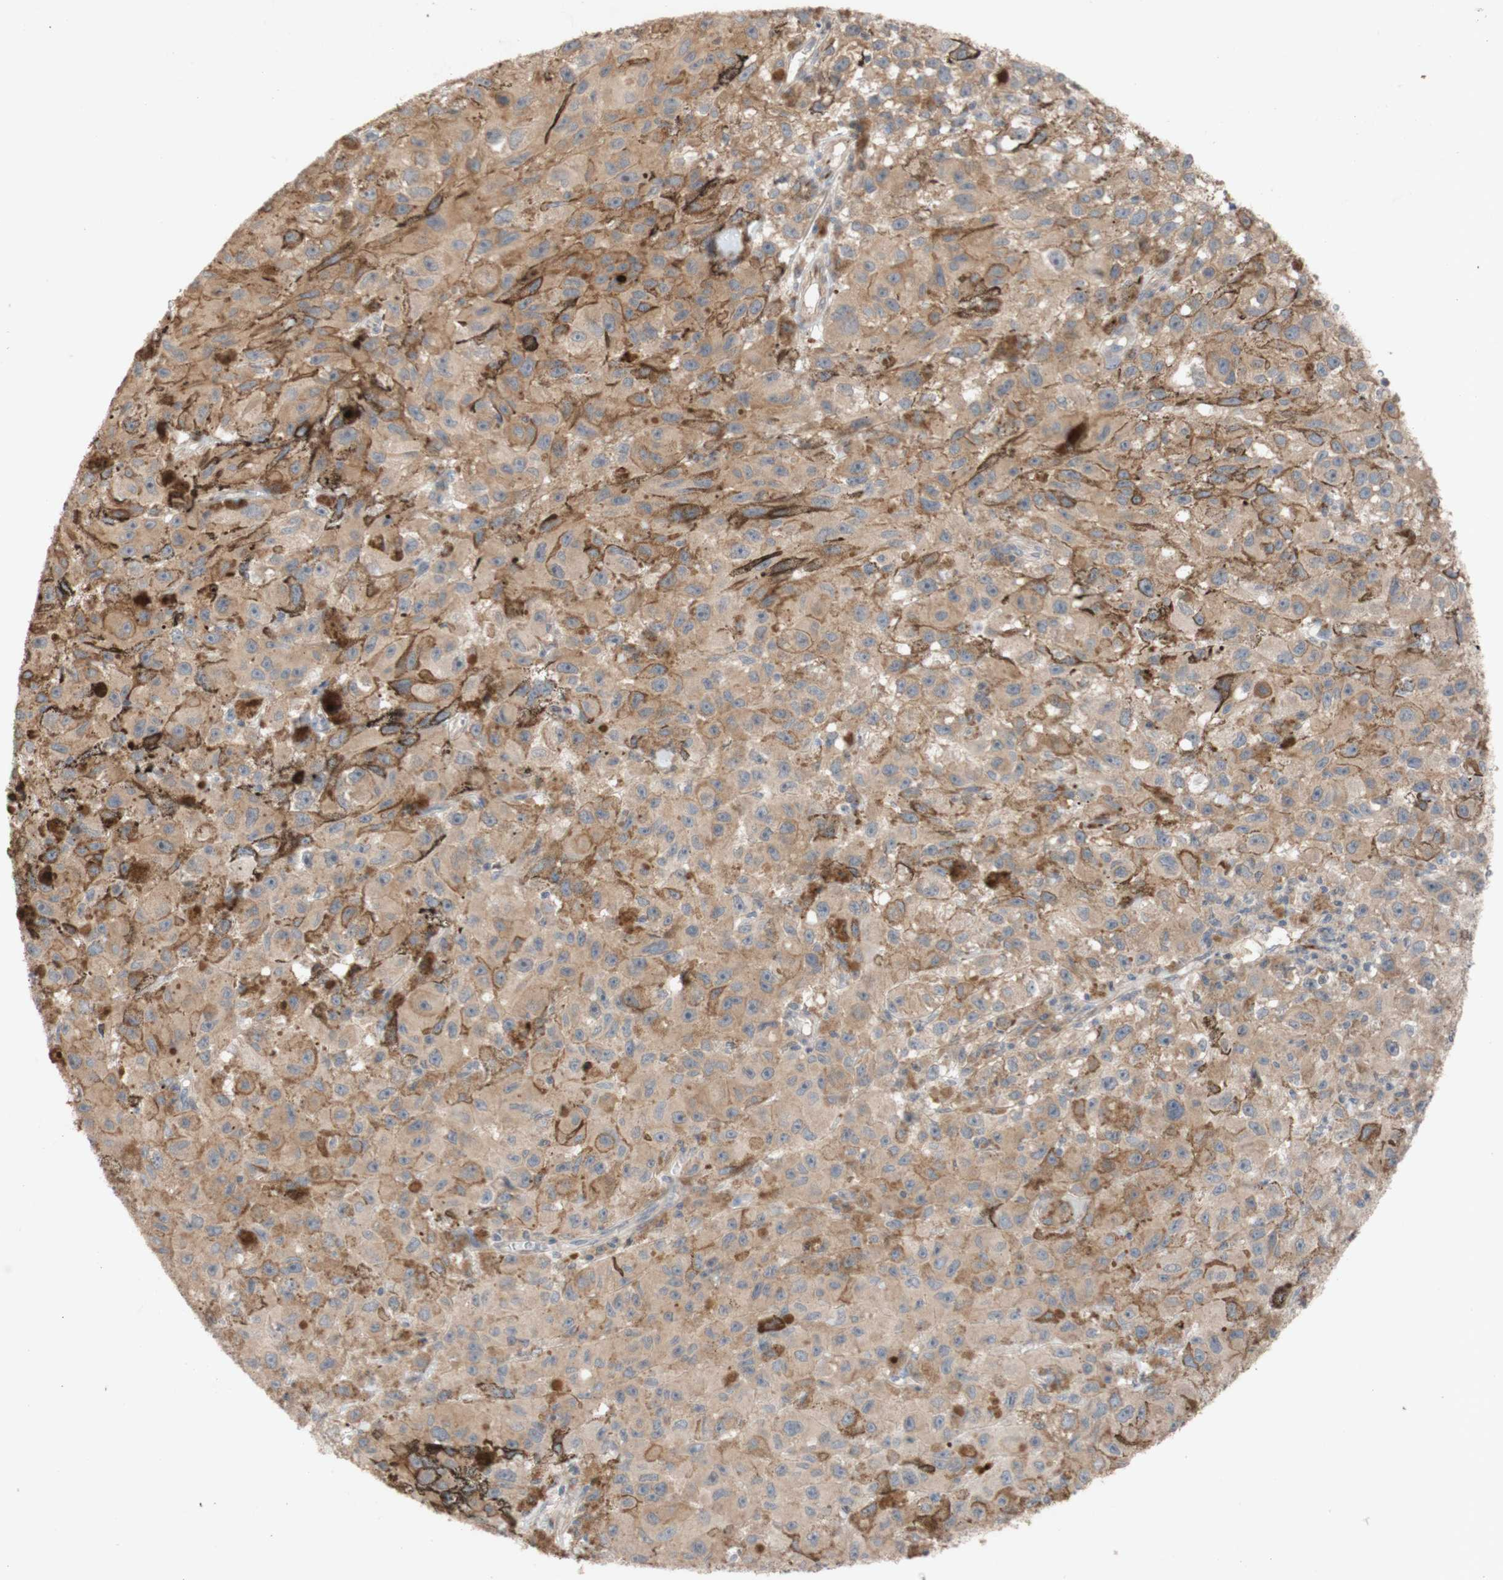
{"staining": {"intensity": "weak", "quantity": ">75%", "location": "cytoplasmic/membranous"}, "tissue": "melanoma", "cell_type": "Tumor cells", "image_type": "cancer", "snomed": [{"axis": "morphology", "description": "Malignant melanoma, NOS"}, {"axis": "topography", "description": "Skin"}], "caption": "High-magnification brightfield microscopy of melanoma stained with DAB (3,3'-diaminobenzidine) (brown) and counterstained with hematoxylin (blue). tumor cells exhibit weak cytoplasmic/membranous expression is seen in about>75% of cells.", "gene": "EIF2S3", "patient": {"sex": "female", "age": 104}}